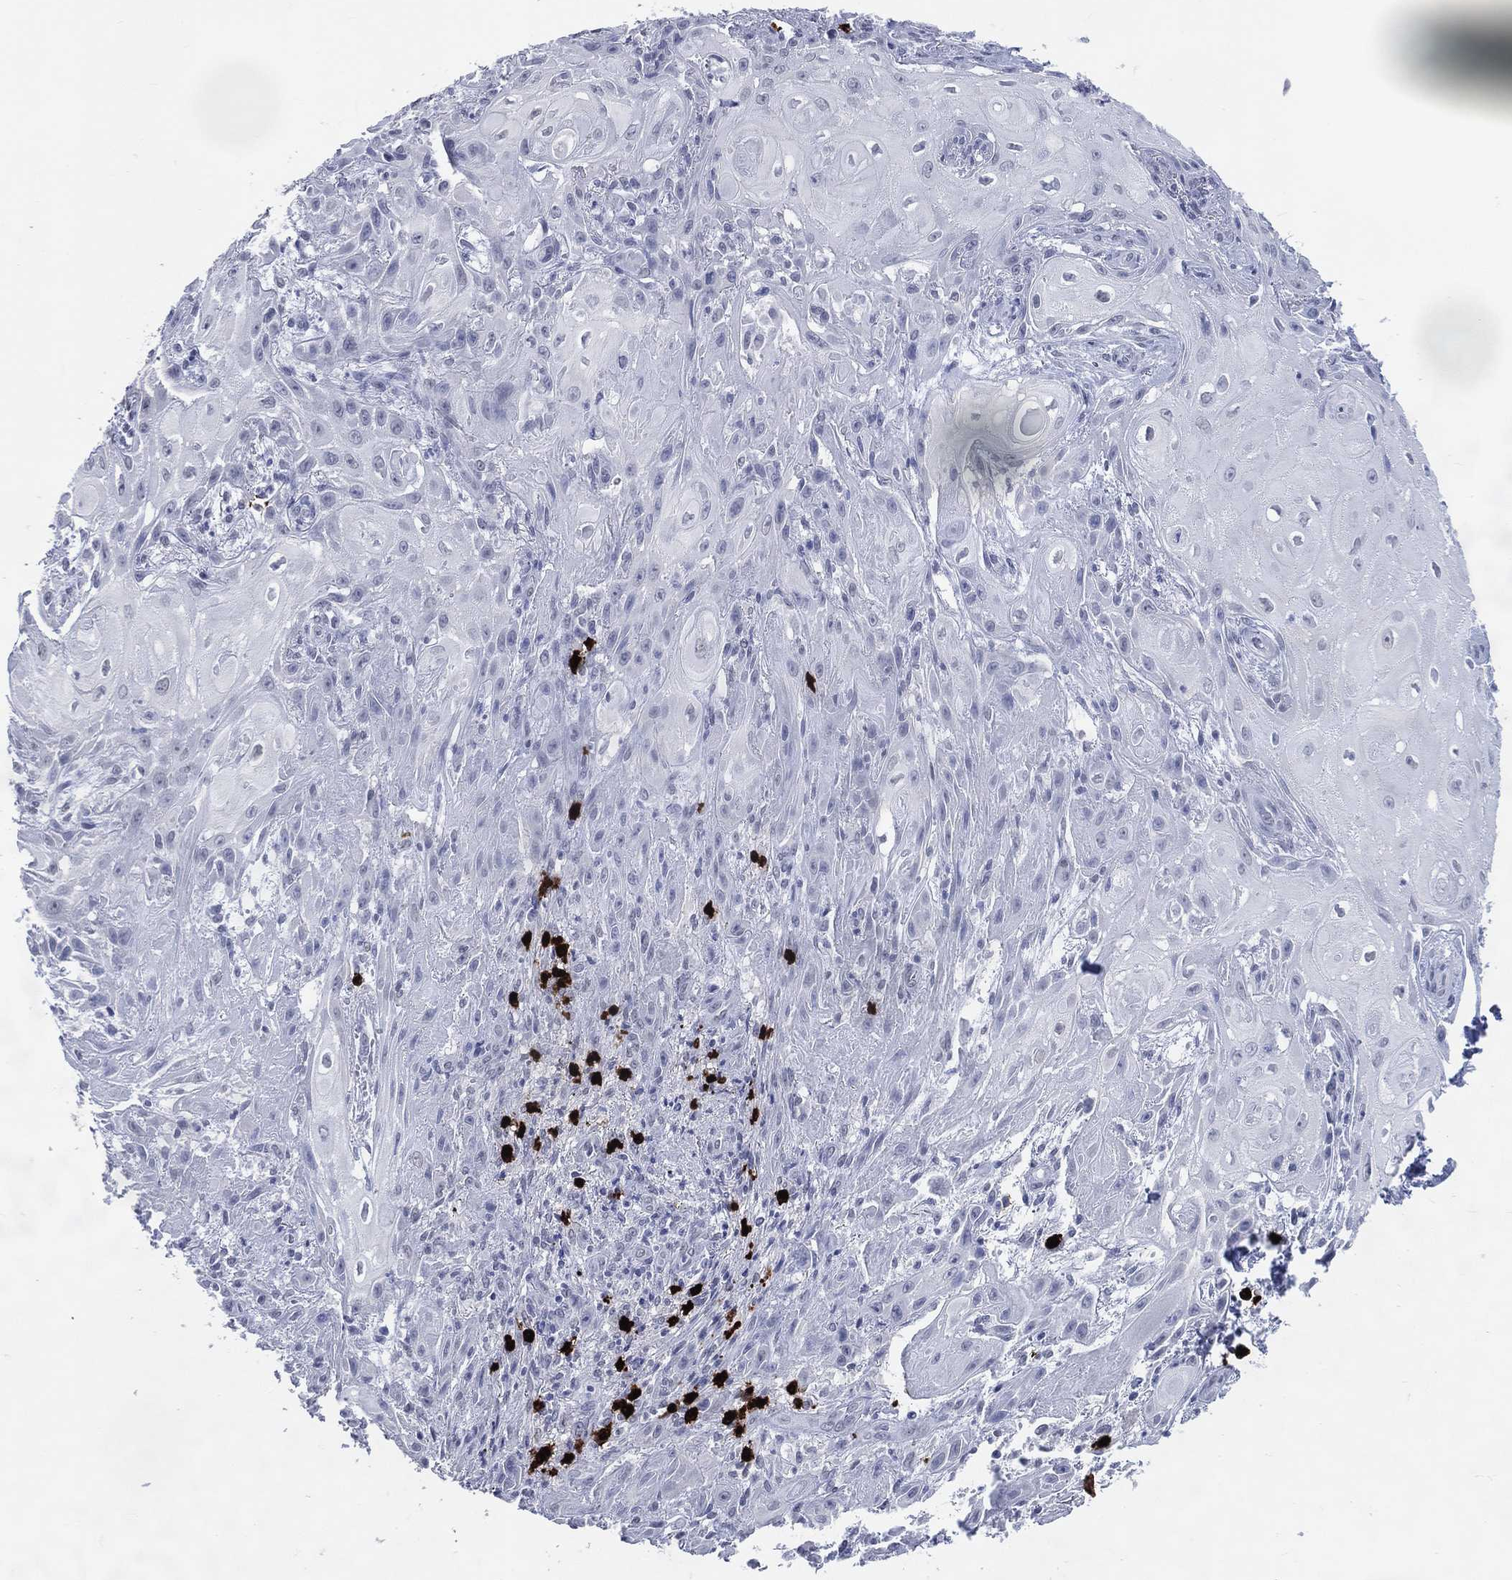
{"staining": {"intensity": "negative", "quantity": "none", "location": "none"}, "tissue": "skin cancer", "cell_type": "Tumor cells", "image_type": "cancer", "snomed": [{"axis": "morphology", "description": "Squamous cell carcinoma, NOS"}, {"axis": "topography", "description": "Skin"}], "caption": "DAB immunohistochemical staining of human skin squamous cell carcinoma shows no significant staining in tumor cells.", "gene": "CFAP58", "patient": {"sex": "male", "age": 62}}